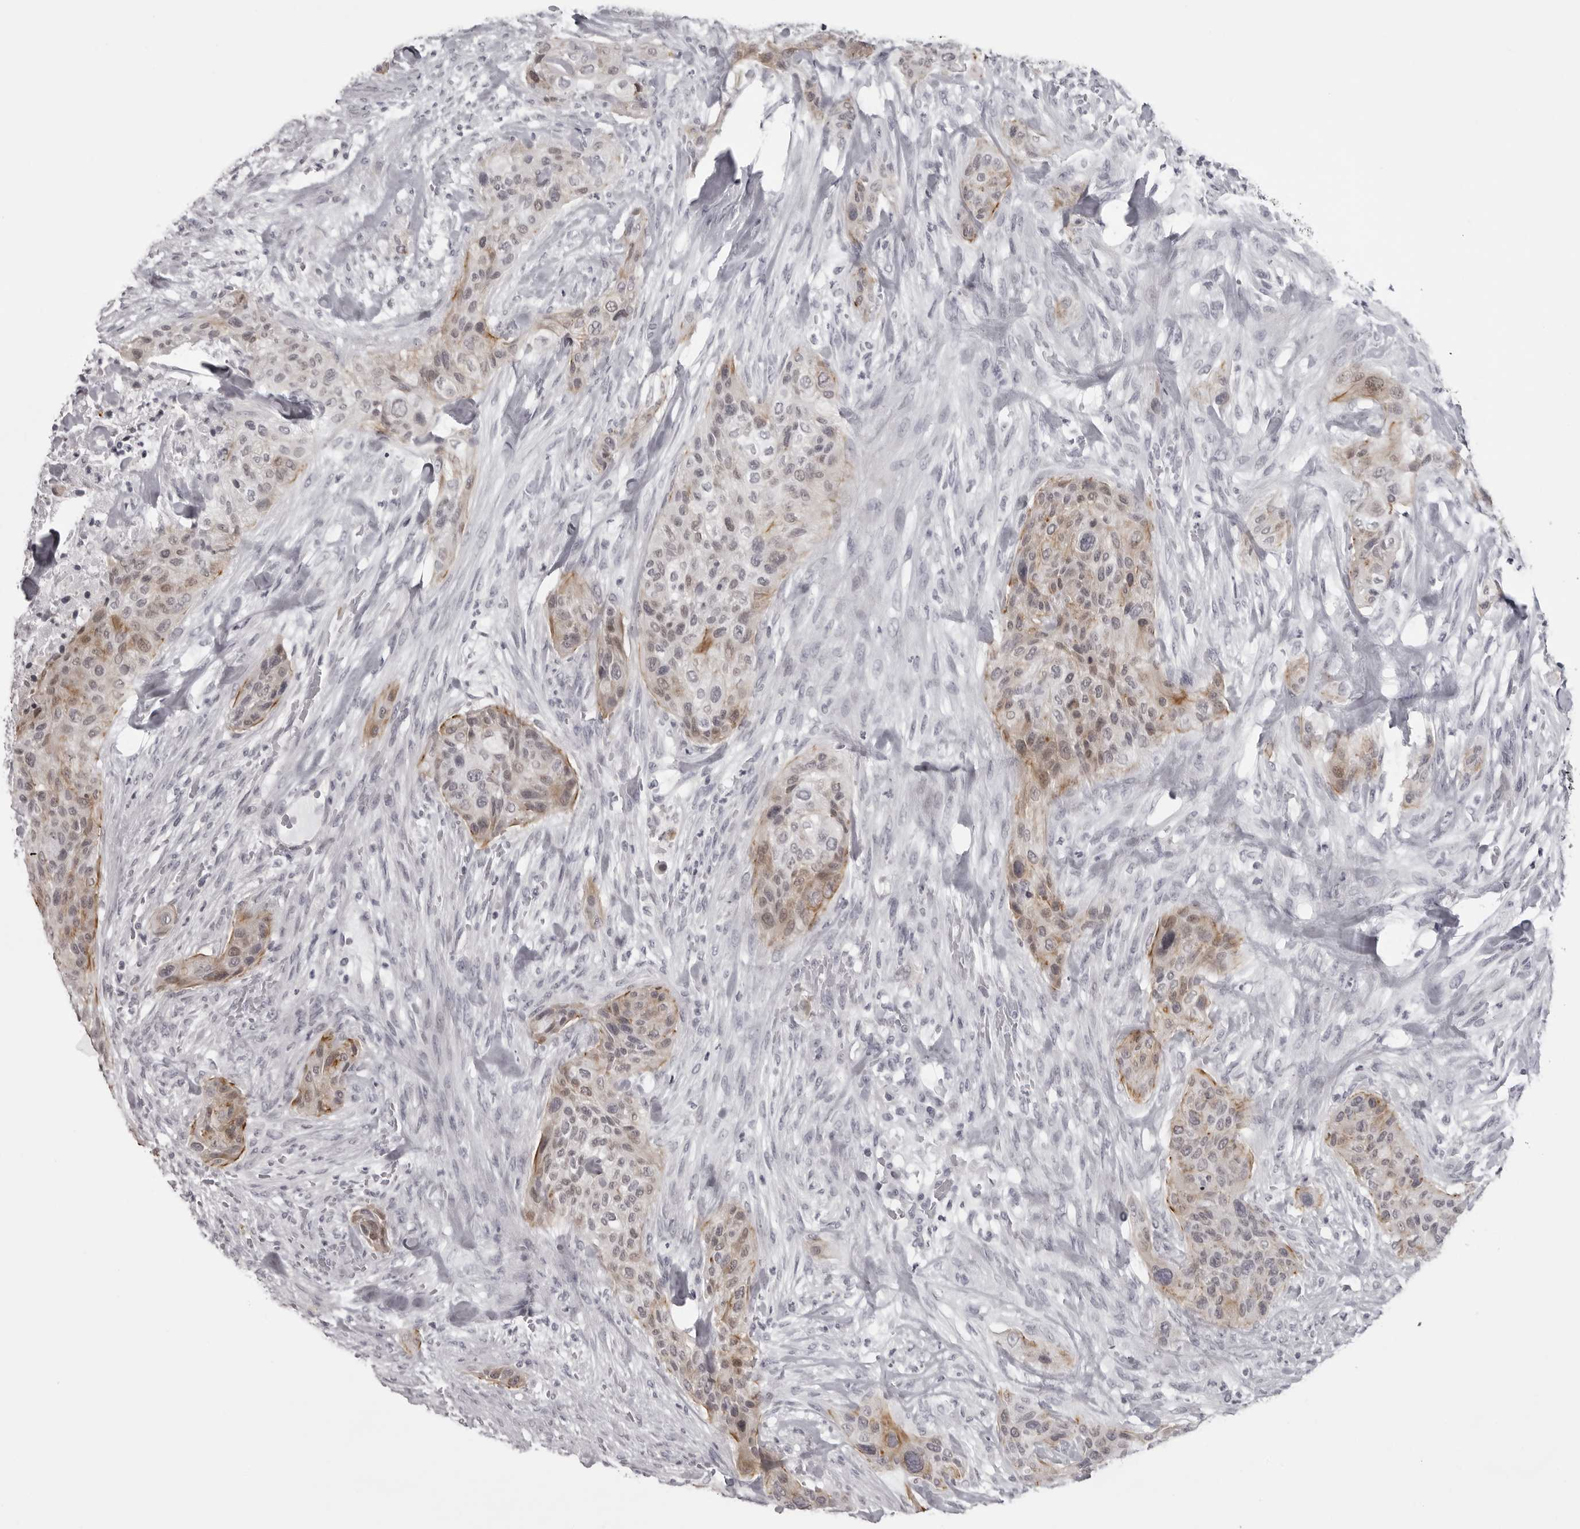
{"staining": {"intensity": "moderate", "quantity": "25%-75%", "location": "cytoplasmic/membranous"}, "tissue": "urothelial cancer", "cell_type": "Tumor cells", "image_type": "cancer", "snomed": [{"axis": "morphology", "description": "Urothelial carcinoma, High grade"}, {"axis": "topography", "description": "Urinary bladder"}], "caption": "Protein expression analysis of human urothelial cancer reveals moderate cytoplasmic/membranous staining in approximately 25%-75% of tumor cells.", "gene": "NUDT18", "patient": {"sex": "male", "age": 35}}